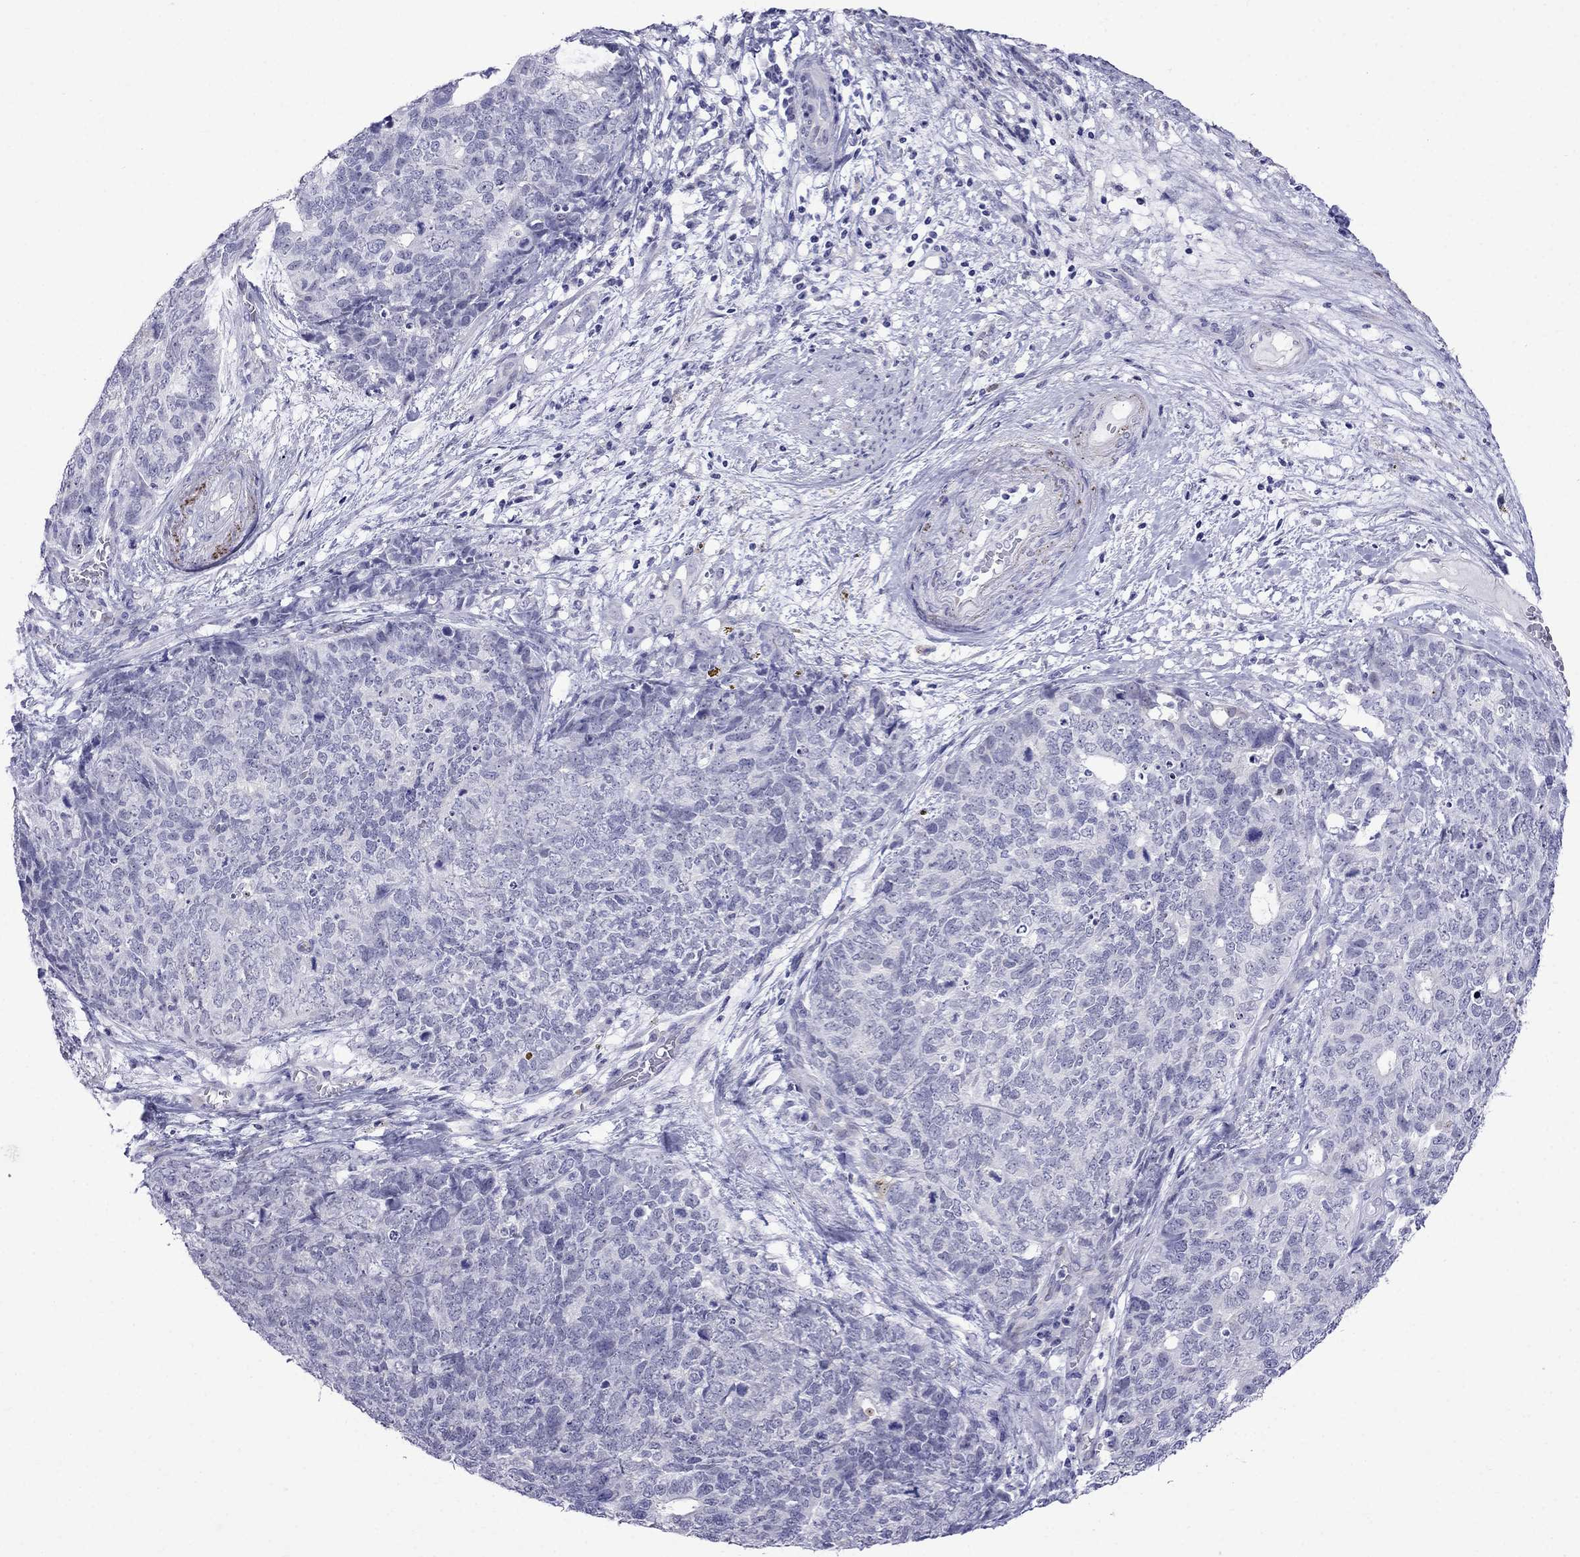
{"staining": {"intensity": "negative", "quantity": "none", "location": "none"}, "tissue": "cervical cancer", "cell_type": "Tumor cells", "image_type": "cancer", "snomed": [{"axis": "morphology", "description": "Squamous cell carcinoma, NOS"}, {"axis": "topography", "description": "Cervix"}], "caption": "Squamous cell carcinoma (cervical) was stained to show a protein in brown. There is no significant staining in tumor cells.", "gene": "MGP", "patient": {"sex": "female", "age": 63}}